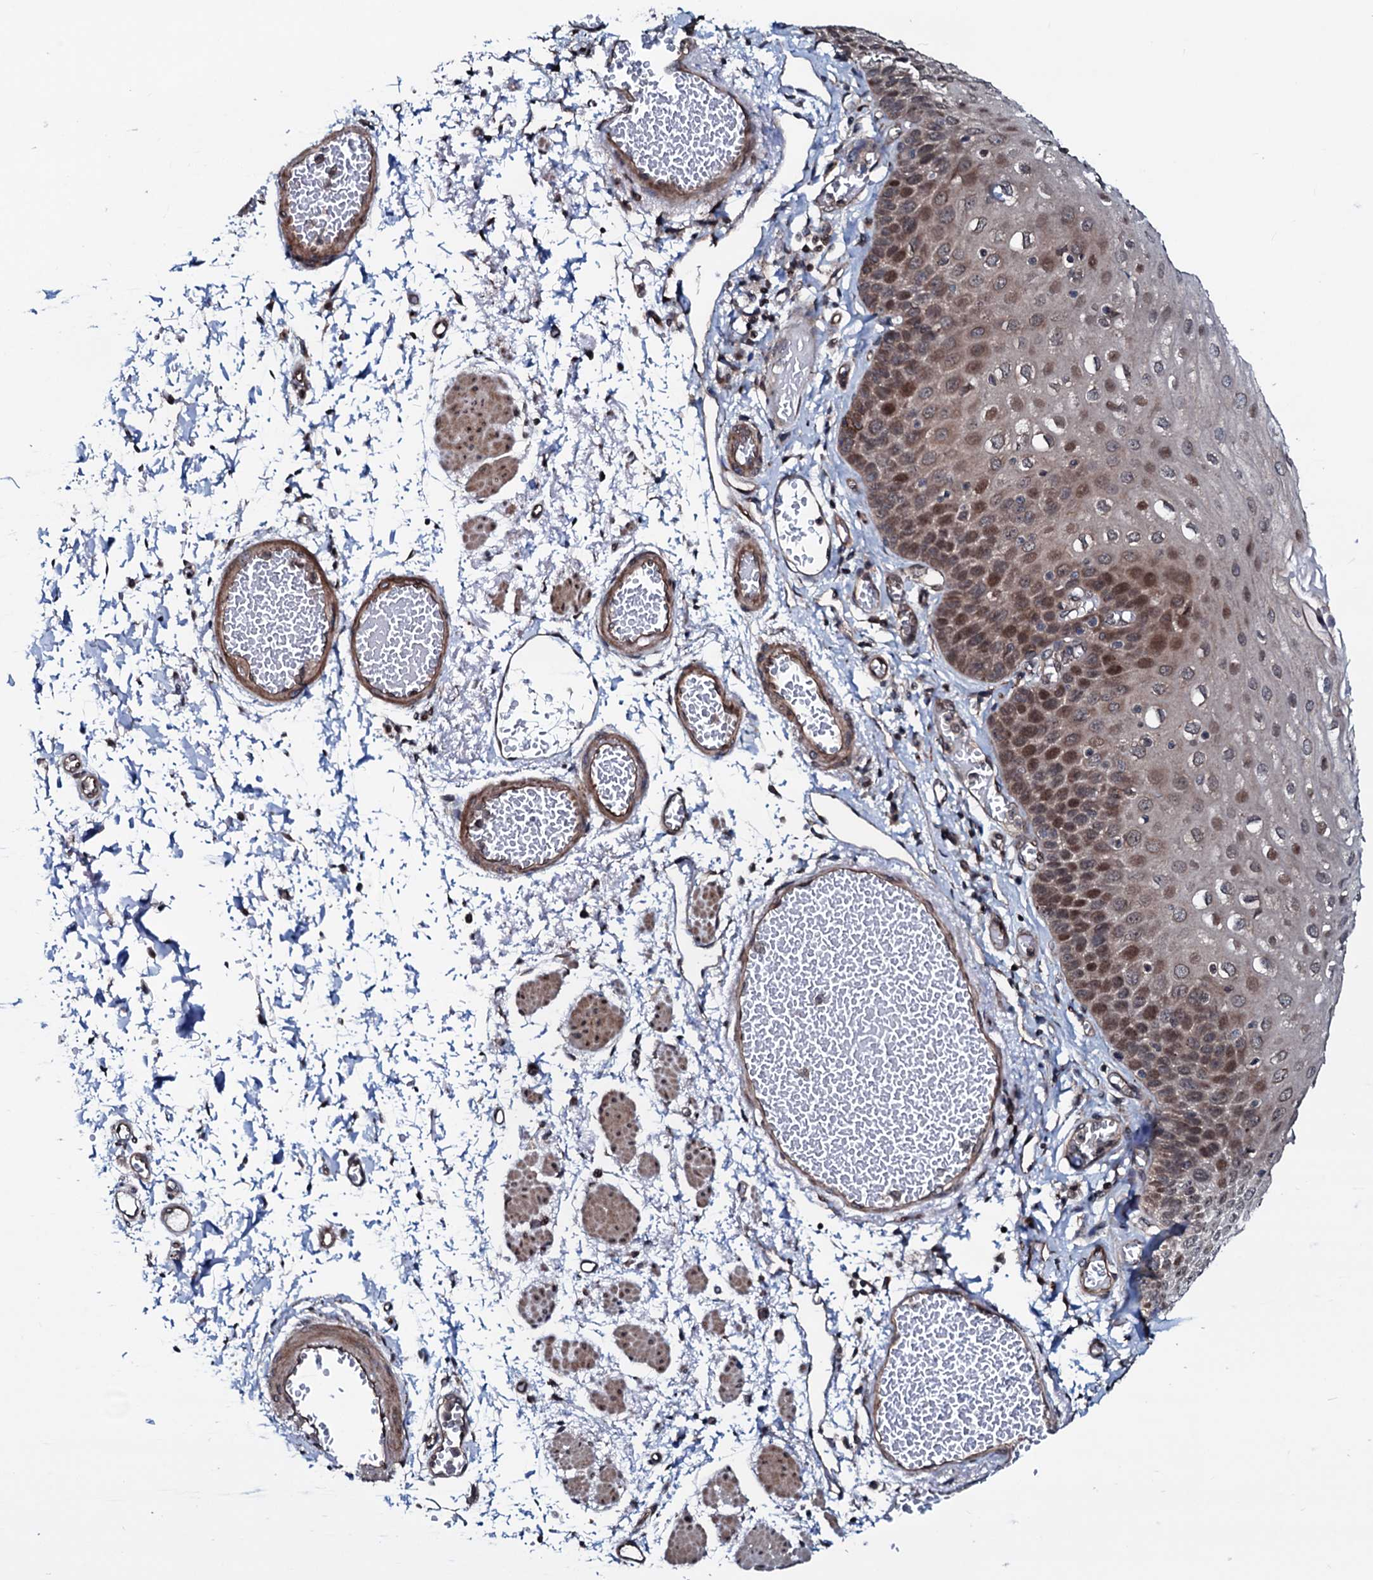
{"staining": {"intensity": "moderate", "quantity": "25%-75%", "location": "cytoplasmic/membranous,nuclear"}, "tissue": "esophagus", "cell_type": "Squamous epithelial cells", "image_type": "normal", "snomed": [{"axis": "morphology", "description": "Normal tissue, NOS"}, {"axis": "topography", "description": "Esophagus"}], "caption": "A brown stain highlights moderate cytoplasmic/membranous,nuclear positivity of a protein in squamous epithelial cells of benign human esophagus. (DAB IHC, brown staining for protein, blue staining for nuclei).", "gene": "OGFOD2", "patient": {"sex": "male", "age": 81}}